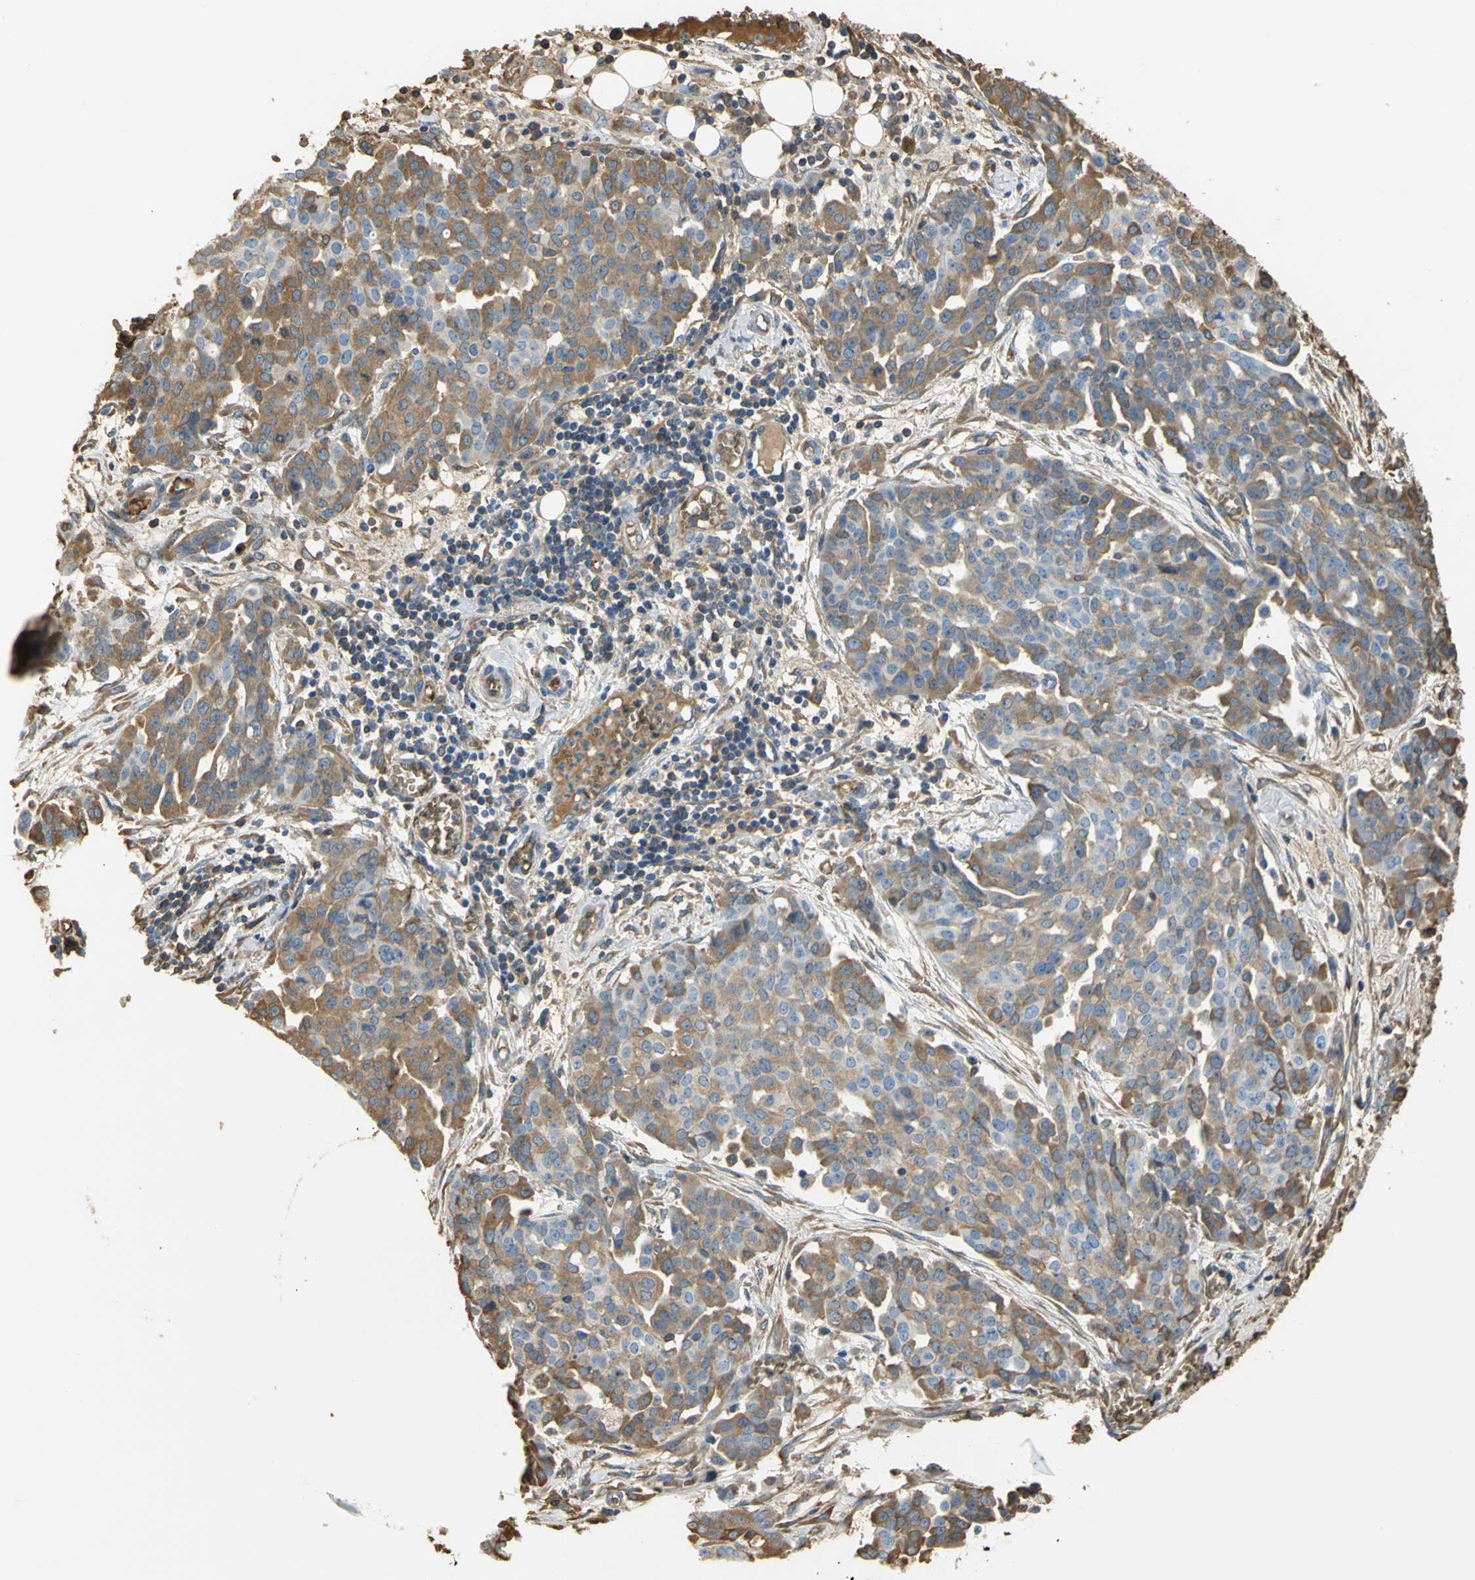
{"staining": {"intensity": "strong", "quantity": ">75%", "location": "cytoplasmic/membranous"}, "tissue": "ovarian cancer", "cell_type": "Tumor cells", "image_type": "cancer", "snomed": [{"axis": "morphology", "description": "Cystadenocarcinoma, serous, NOS"}, {"axis": "topography", "description": "Soft tissue"}, {"axis": "topography", "description": "Ovary"}], "caption": "An IHC histopathology image of tumor tissue is shown. Protein staining in brown labels strong cytoplasmic/membranous positivity in serous cystadenocarcinoma (ovarian) within tumor cells. (DAB (3,3'-diaminobenzidine) IHC, brown staining for protein, blue staining for nuclei).", "gene": "TREM1", "patient": {"sex": "female", "age": 57}}